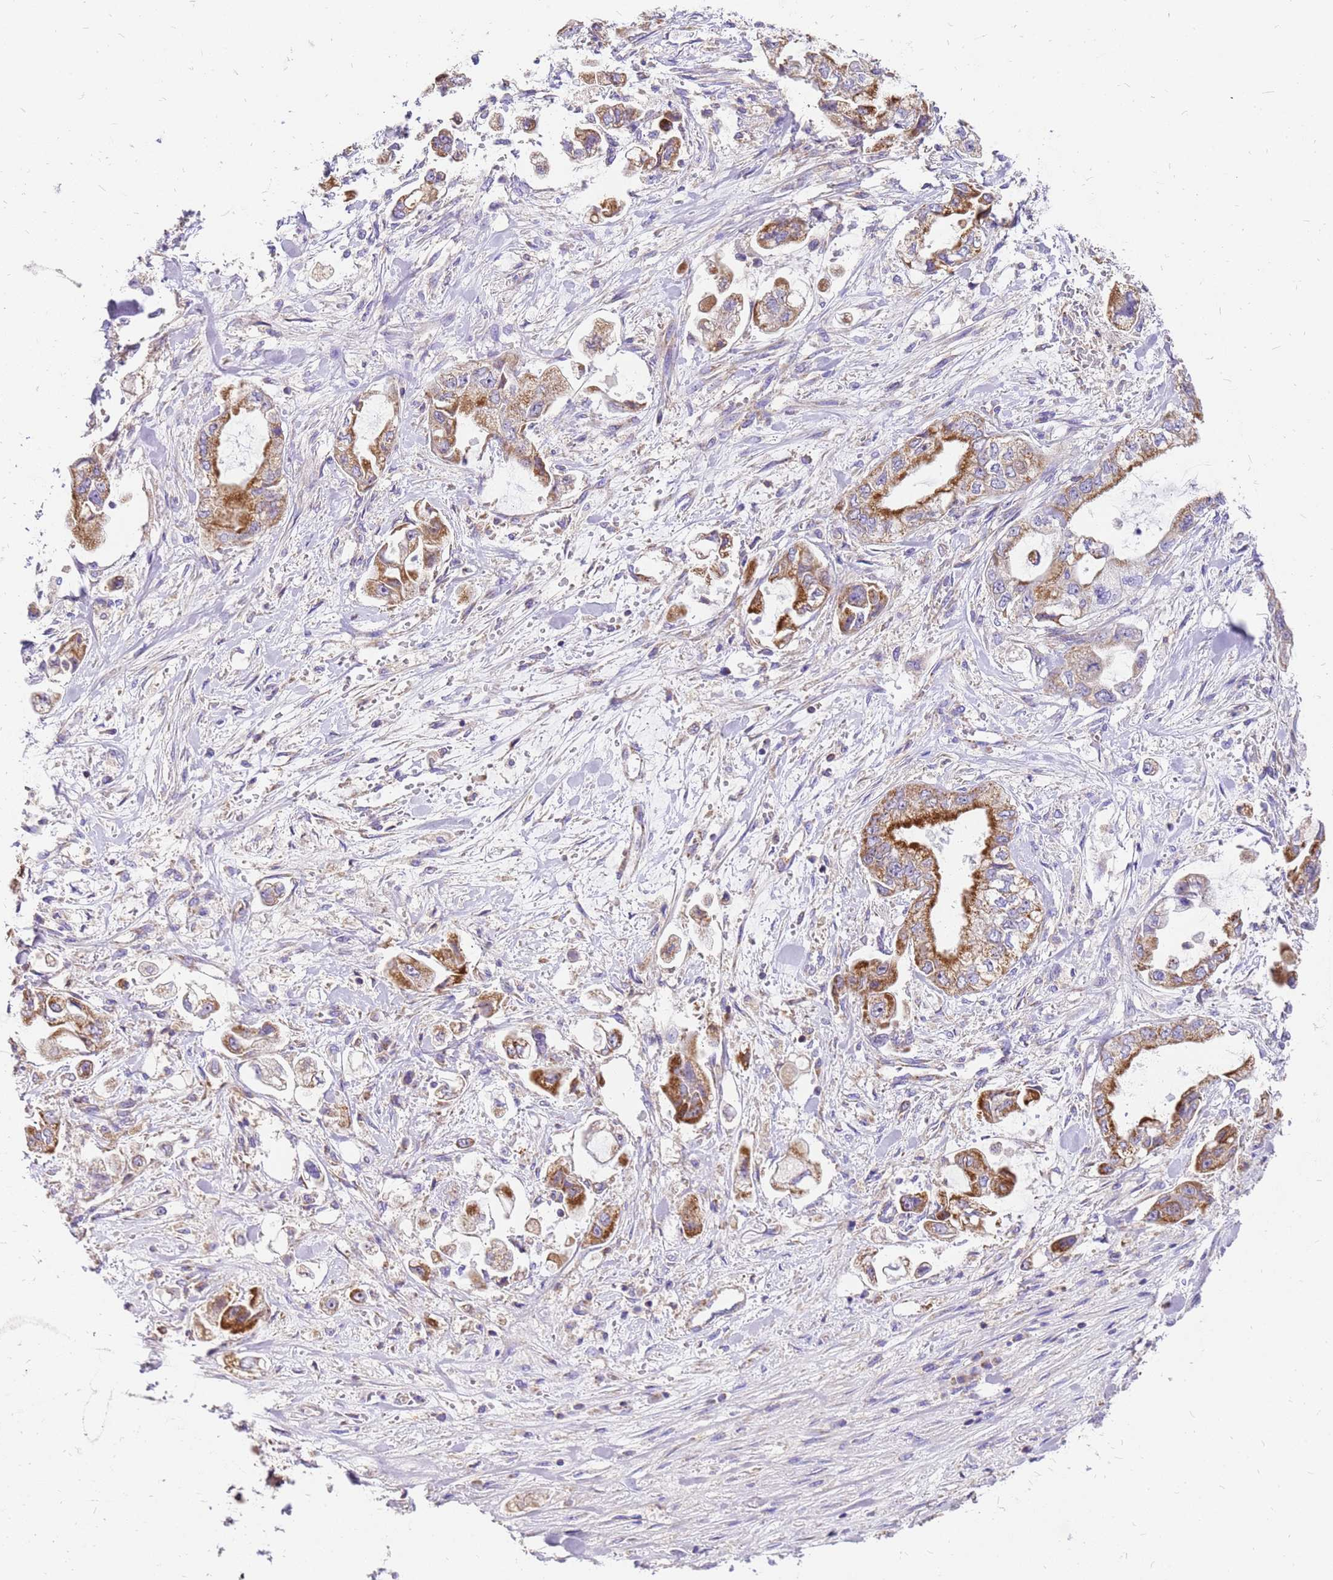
{"staining": {"intensity": "moderate", "quantity": ">75%", "location": "cytoplasmic/membranous"}, "tissue": "stomach cancer", "cell_type": "Tumor cells", "image_type": "cancer", "snomed": [{"axis": "morphology", "description": "Adenocarcinoma, NOS"}, {"axis": "topography", "description": "Stomach"}], "caption": "Approximately >75% of tumor cells in stomach adenocarcinoma show moderate cytoplasmic/membranous protein expression as visualized by brown immunohistochemical staining.", "gene": "MRPS26", "patient": {"sex": "male", "age": 62}}